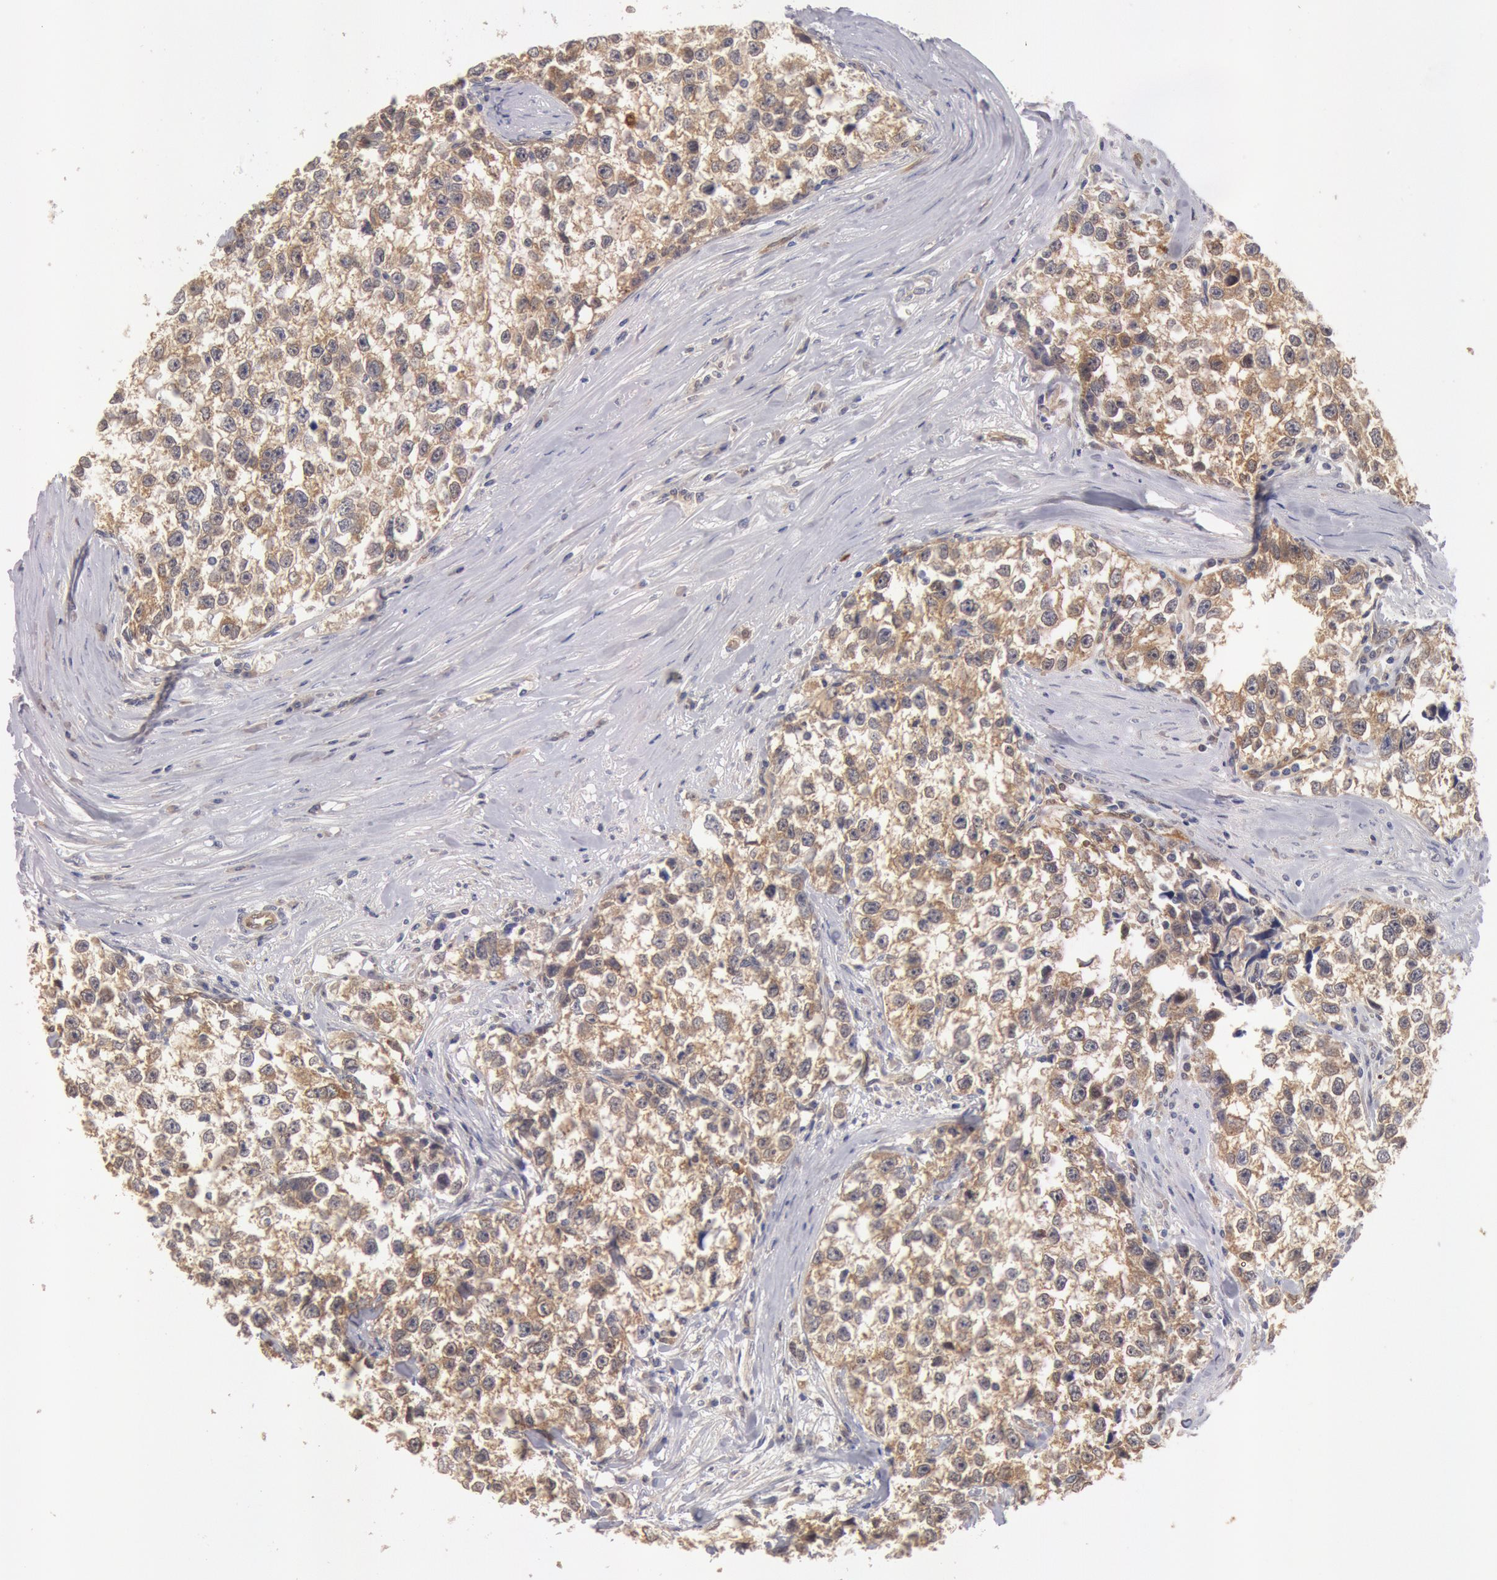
{"staining": {"intensity": "weak", "quantity": ">75%", "location": "cytoplasmic/membranous"}, "tissue": "testis cancer", "cell_type": "Tumor cells", "image_type": "cancer", "snomed": [{"axis": "morphology", "description": "Seminoma, NOS"}, {"axis": "morphology", "description": "Carcinoma, Embryonal, NOS"}, {"axis": "topography", "description": "Testis"}], "caption": "Testis cancer (seminoma) stained with DAB (3,3'-diaminobenzidine) immunohistochemistry (IHC) reveals low levels of weak cytoplasmic/membranous staining in approximately >75% of tumor cells.", "gene": "DNAJA1", "patient": {"sex": "male", "age": 30}}